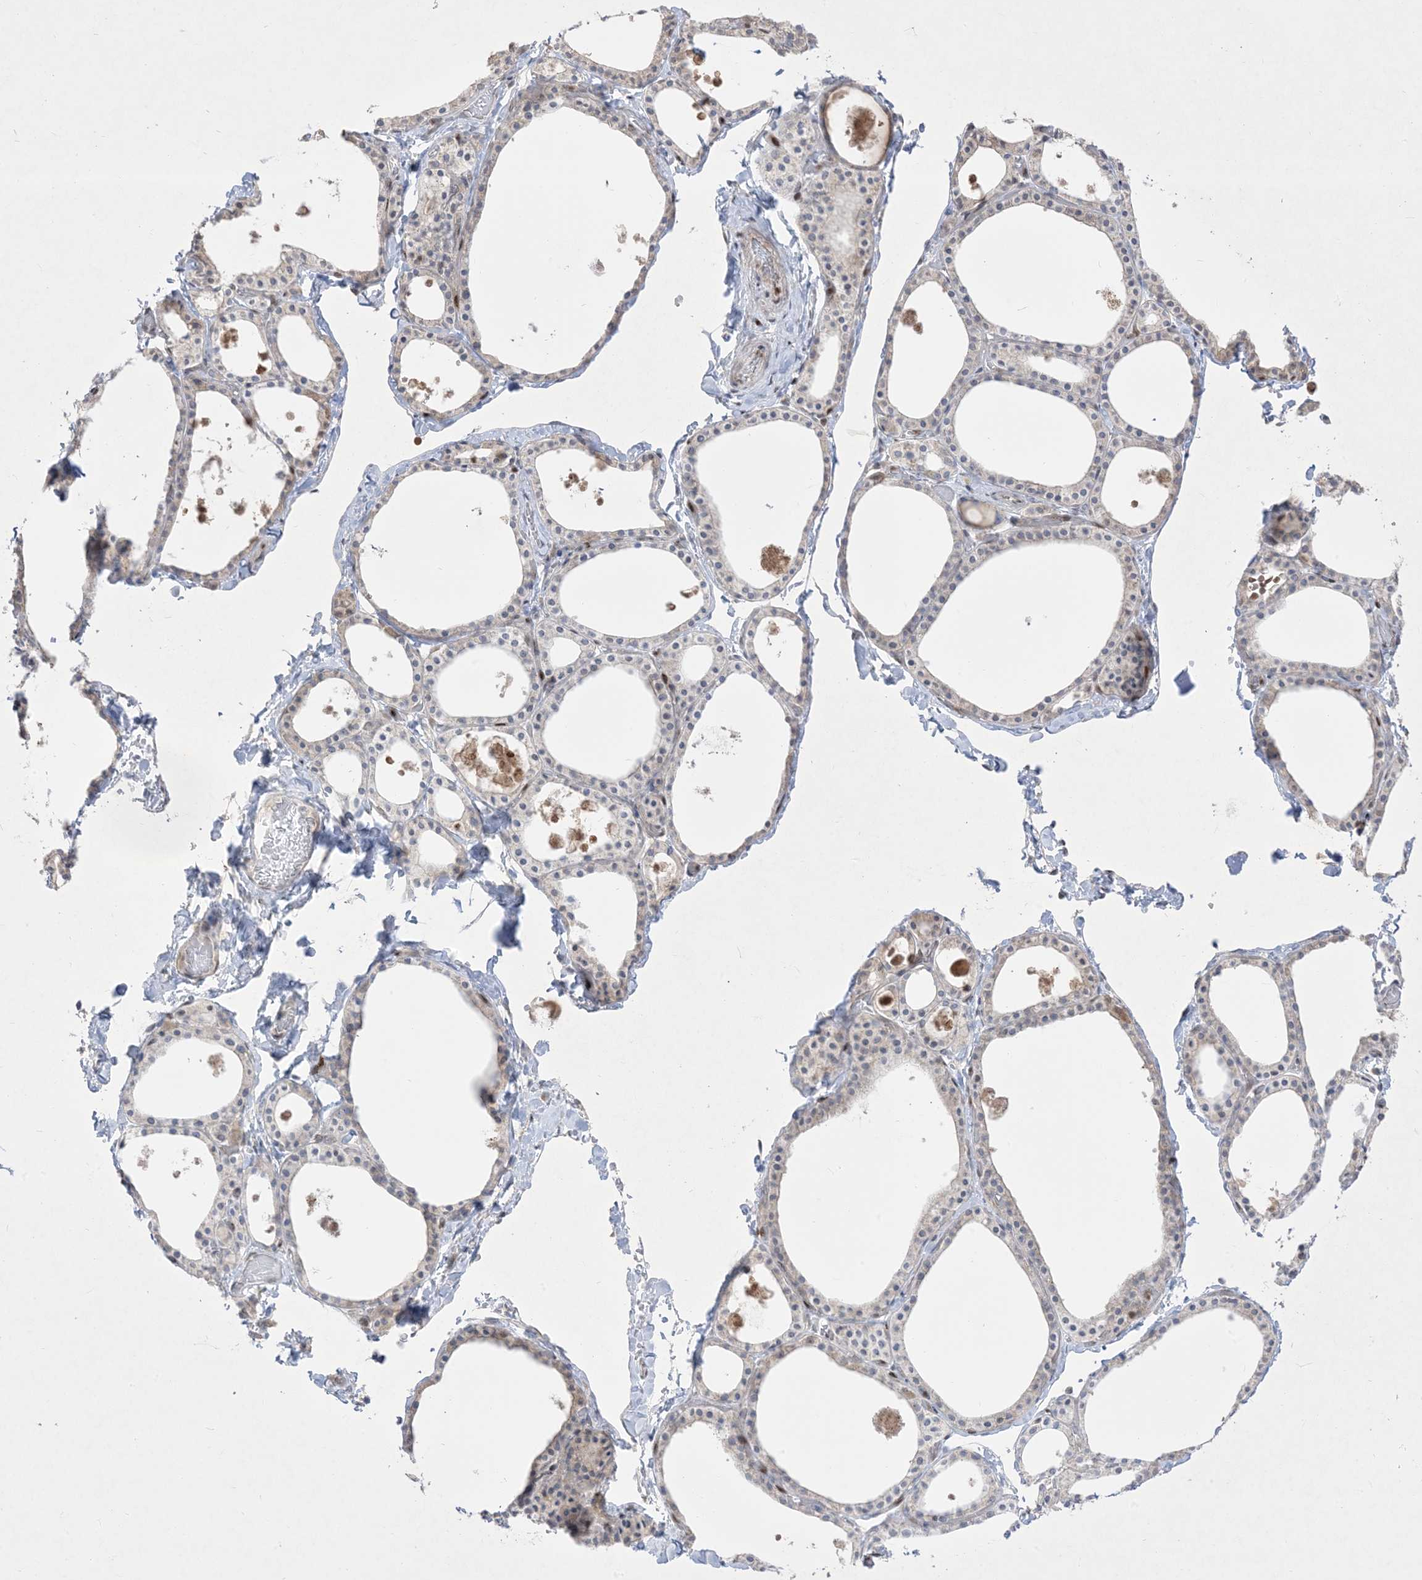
{"staining": {"intensity": "weak", "quantity": "<25%", "location": "cytoplasmic/membranous"}, "tissue": "thyroid gland", "cell_type": "Glandular cells", "image_type": "normal", "snomed": [{"axis": "morphology", "description": "Normal tissue, NOS"}, {"axis": "topography", "description": "Thyroid gland"}], "caption": "An IHC histopathology image of benign thyroid gland is shown. There is no staining in glandular cells of thyroid gland. (DAB (3,3'-diaminobenzidine) immunohistochemistry visualized using brightfield microscopy, high magnification).", "gene": "BHLHE40", "patient": {"sex": "male", "age": 56}}